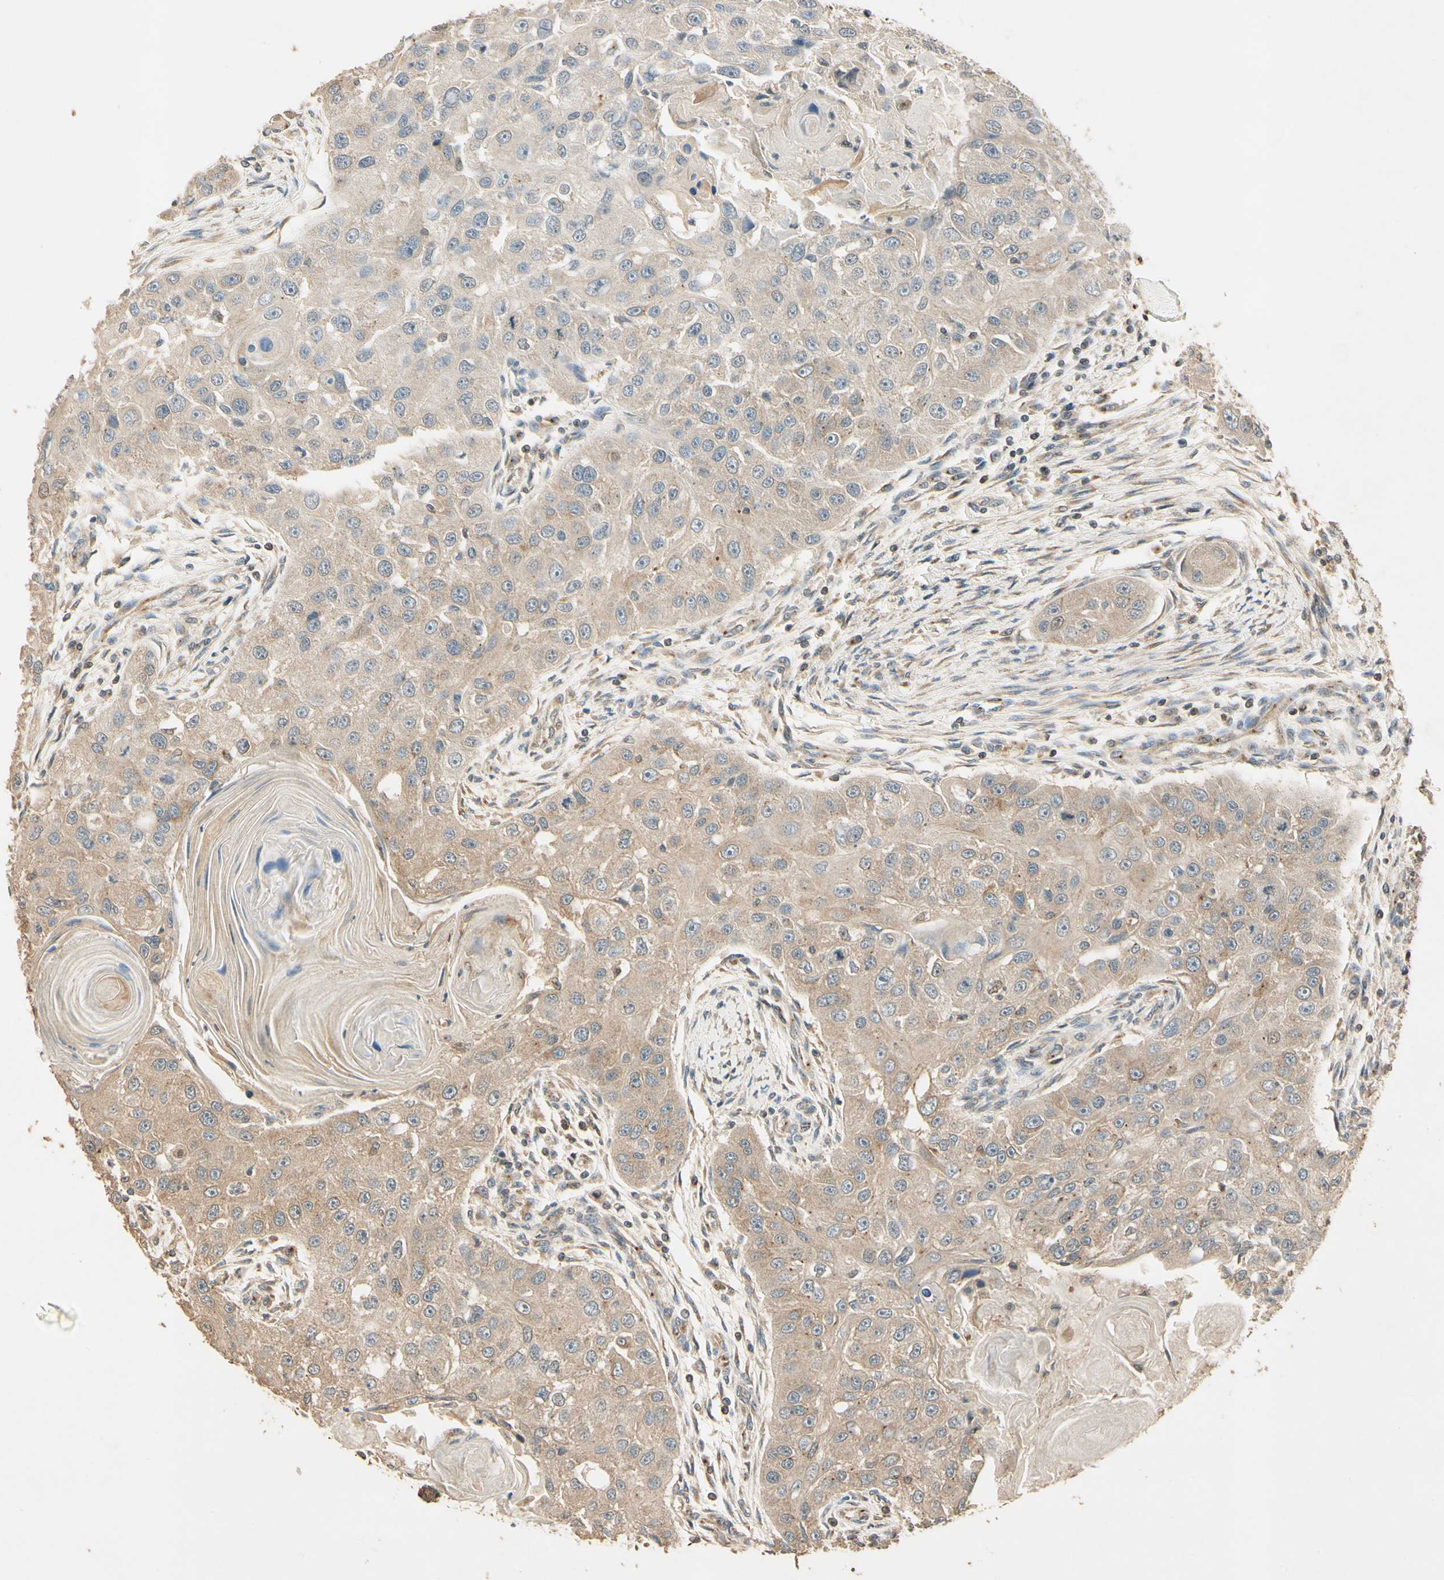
{"staining": {"intensity": "weak", "quantity": ">75%", "location": "cytoplasmic/membranous"}, "tissue": "head and neck cancer", "cell_type": "Tumor cells", "image_type": "cancer", "snomed": [{"axis": "morphology", "description": "Normal tissue, NOS"}, {"axis": "morphology", "description": "Squamous cell carcinoma, NOS"}, {"axis": "topography", "description": "Skeletal muscle"}, {"axis": "topography", "description": "Head-Neck"}], "caption": "This is an image of IHC staining of squamous cell carcinoma (head and neck), which shows weak expression in the cytoplasmic/membranous of tumor cells.", "gene": "AKAP9", "patient": {"sex": "male", "age": 51}}